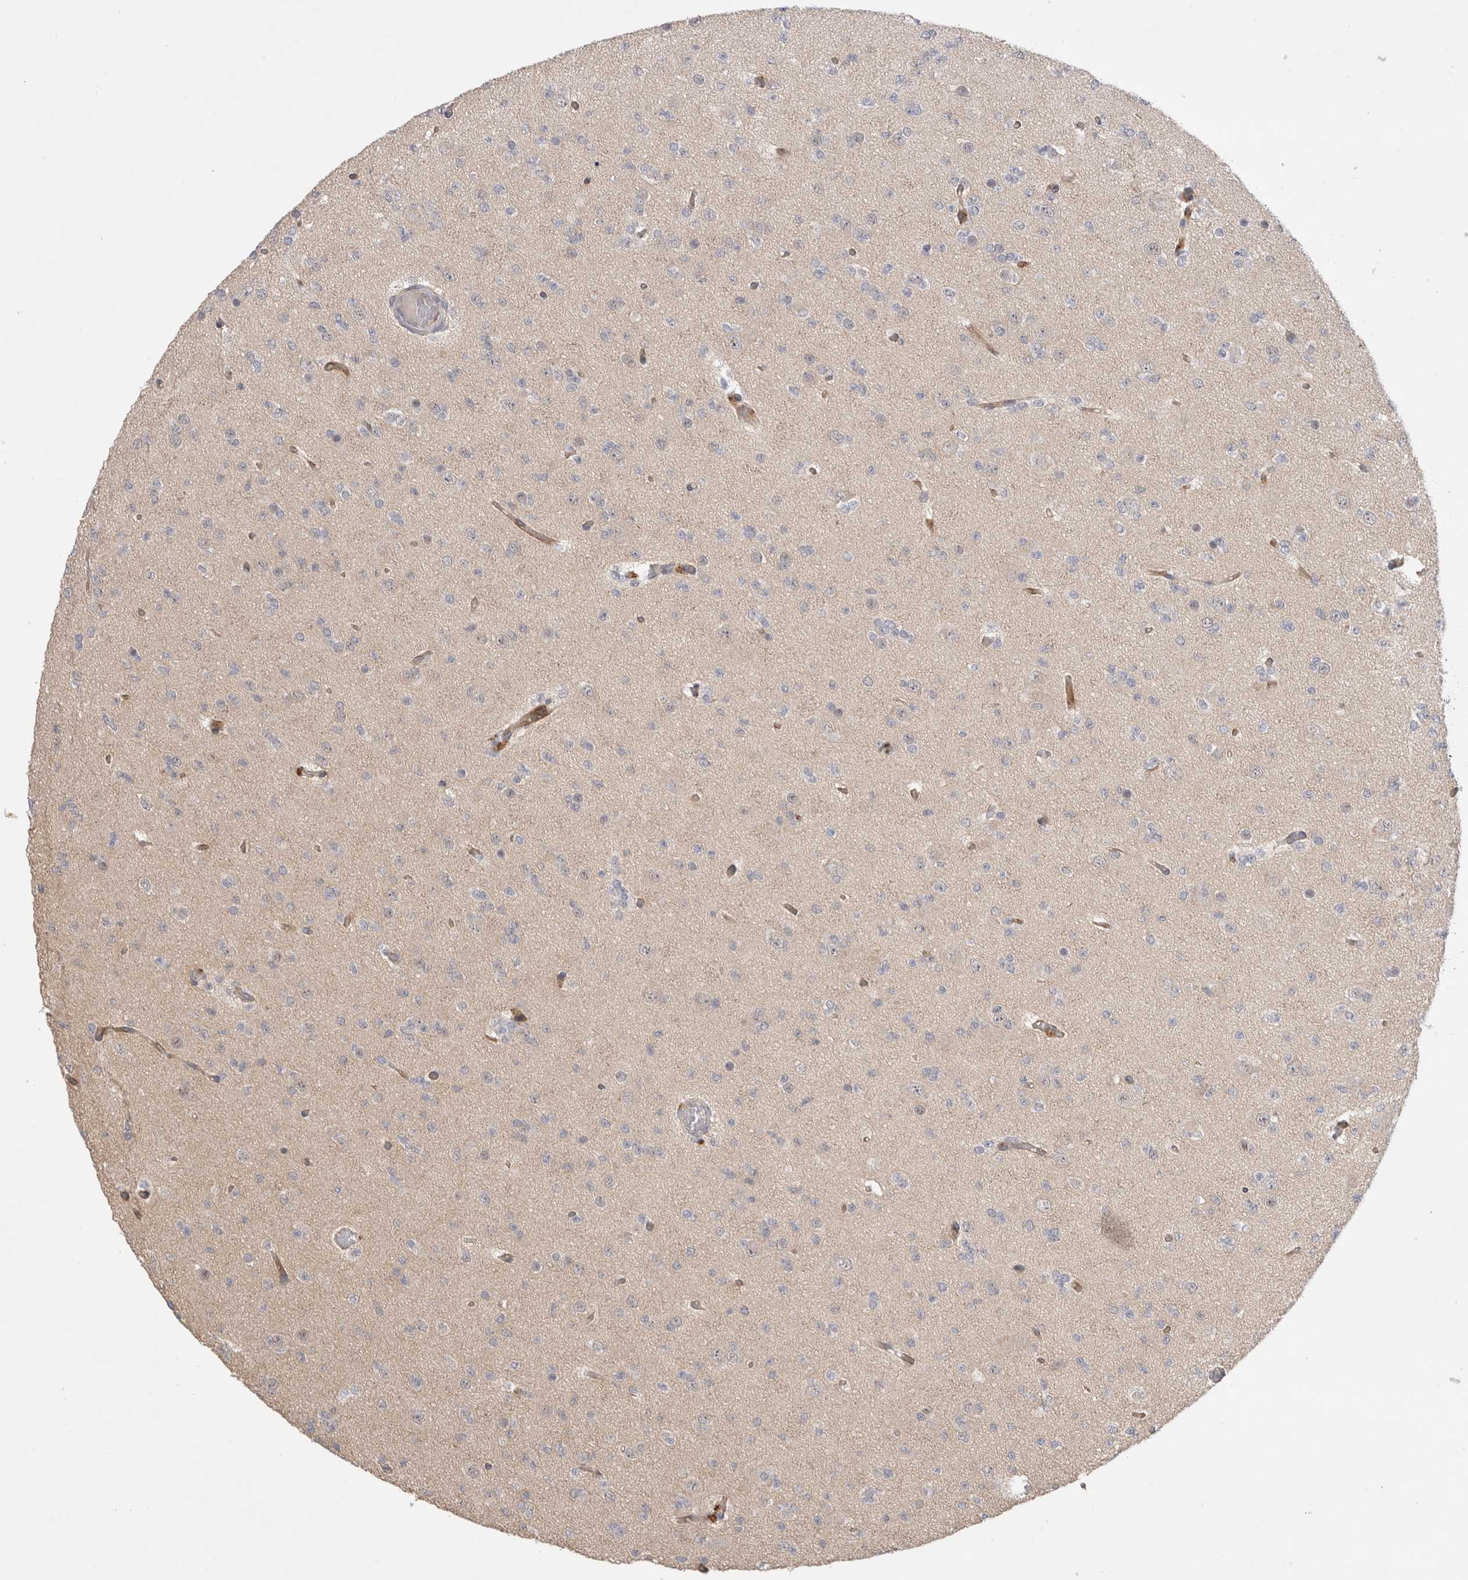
{"staining": {"intensity": "negative", "quantity": "none", "location": "none"}, "tissue": "glioma", "cell_type": "Tumor cells", "image_type": "cancer", "snomed": [{"axis": "morphology", "description": "Glioma, malignant, Low grade"}, {"axis": "topography", "description": "Brain"}], "caption": "The image demonstrates no staining of tumor cells in glioma.", "gene": "CERS3", "patient": {"sex": "female", "age": 22}}